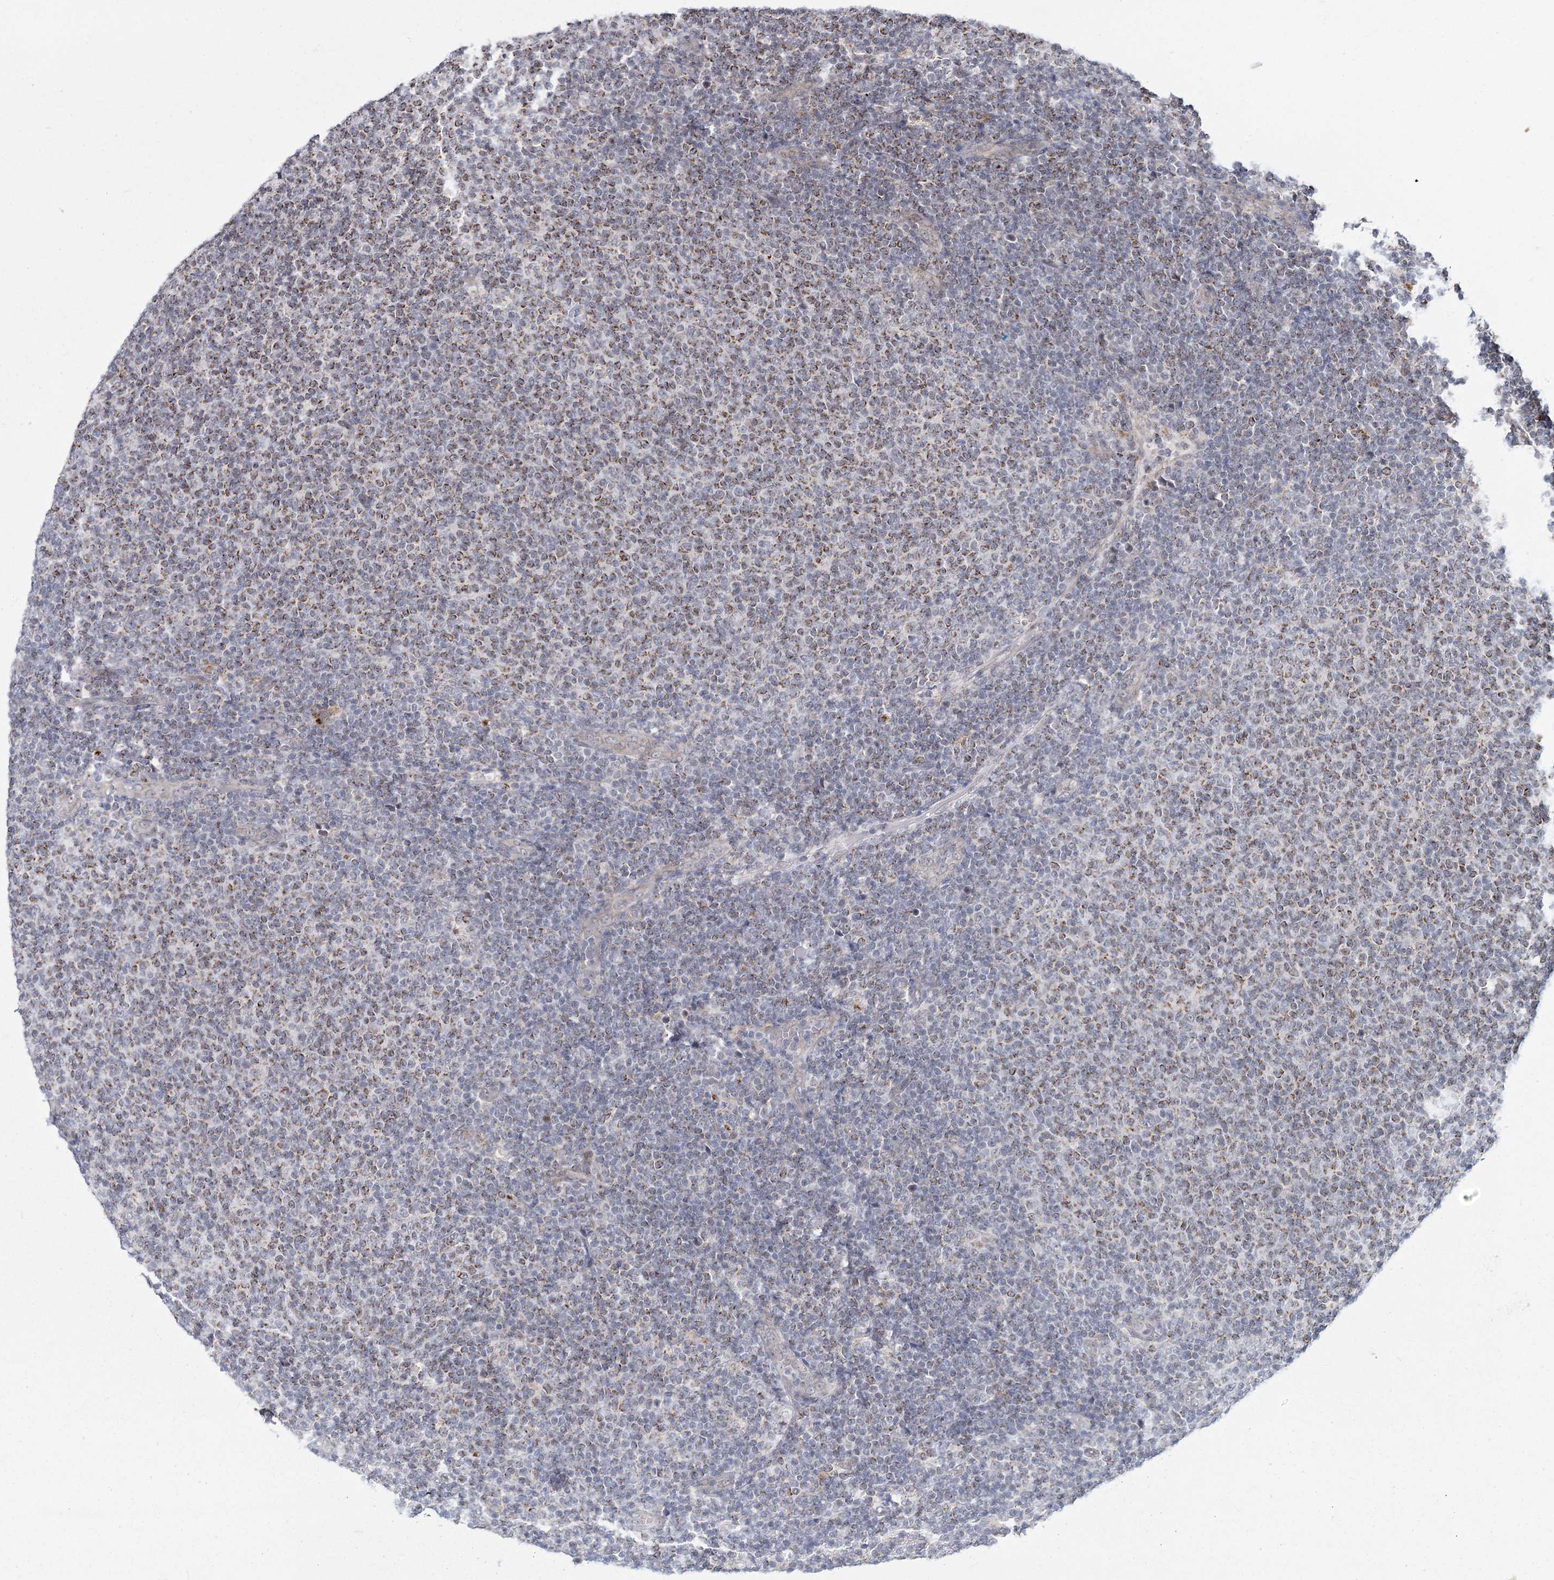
{"staining": {"intensity": "moderate", "quantity": "<25%", "location": "cytoplasmic/membranous"}, "tissue": "lymphoma", "cell_type": "Tumor cells", "image_type": "cancer", "snomed": [{"axis": "morphology", "description": "Malignant lymphoma, non-Hodgkin's type, Low grade"}, {"axis": "topography", "description": "Lymph node"}], "caption": "This is an image of IHC staining of low-grade malignant lymphoma, non-Hodgkin's type, which shows moderate expression in the cytoplasmic/membranous of tumor cells.", "gene": "ZCCHC24", "patient": {"sex": "male", "age": 66}}